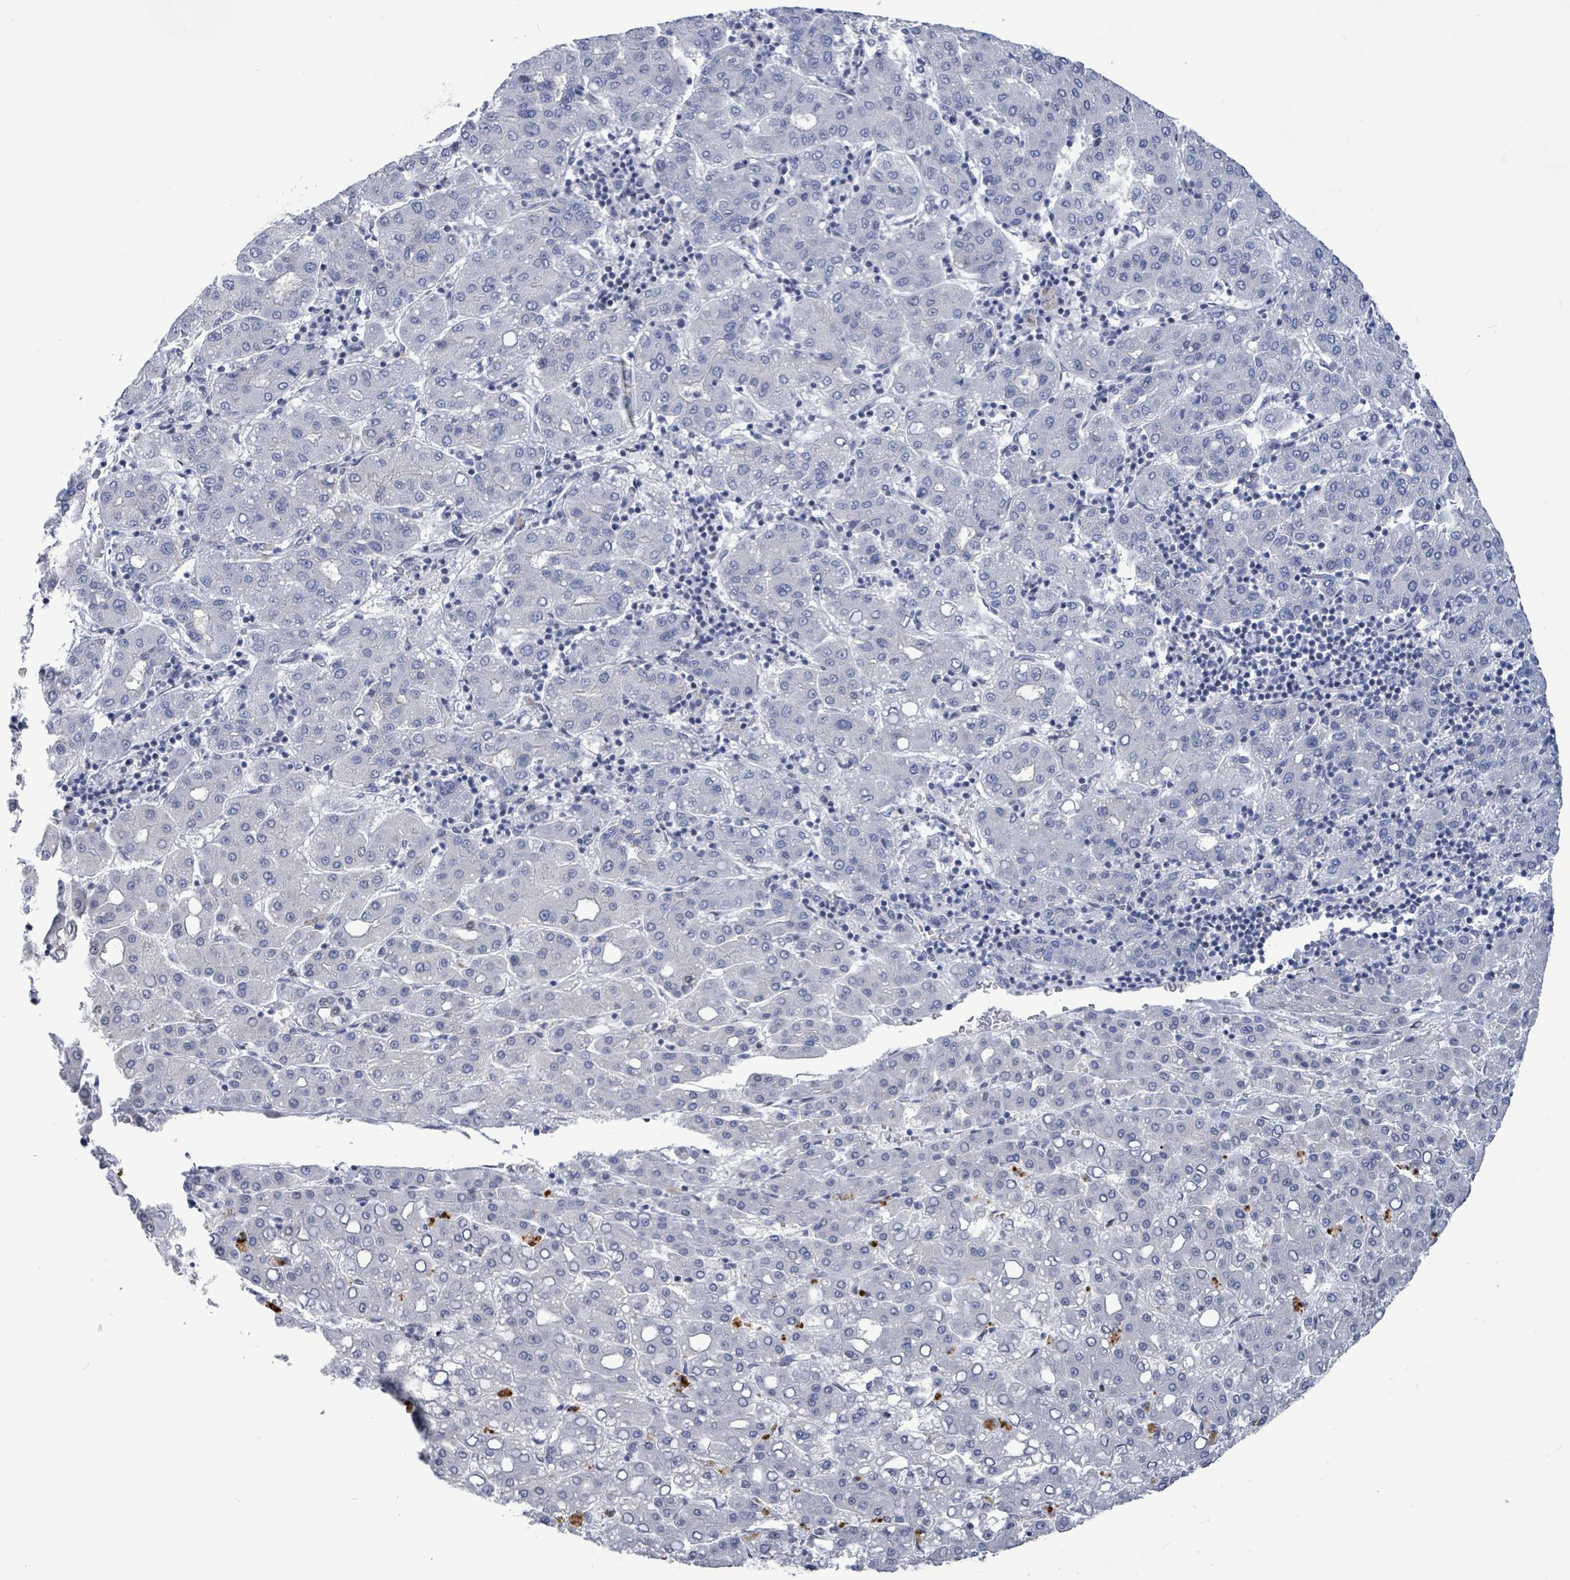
{"staining": {"intensity": "negative", "quantity": "none", "location": "none"}, "tissue": "liver cancer", "cell_type": "Tumor cells", "image_type": "cancer", "snomed": [{"axis": "morphology", "description": "Carcinoma, Hepatocellular, NOS"}, {"axis": "topography", "description": "Liver"}], "caption": "Immunohistochemistry of hepatocellular carcinoma (liver) displays no positivity in tumor cells.", "gene": "NTN3", "patient": {"sex": "male", "age": 65}}